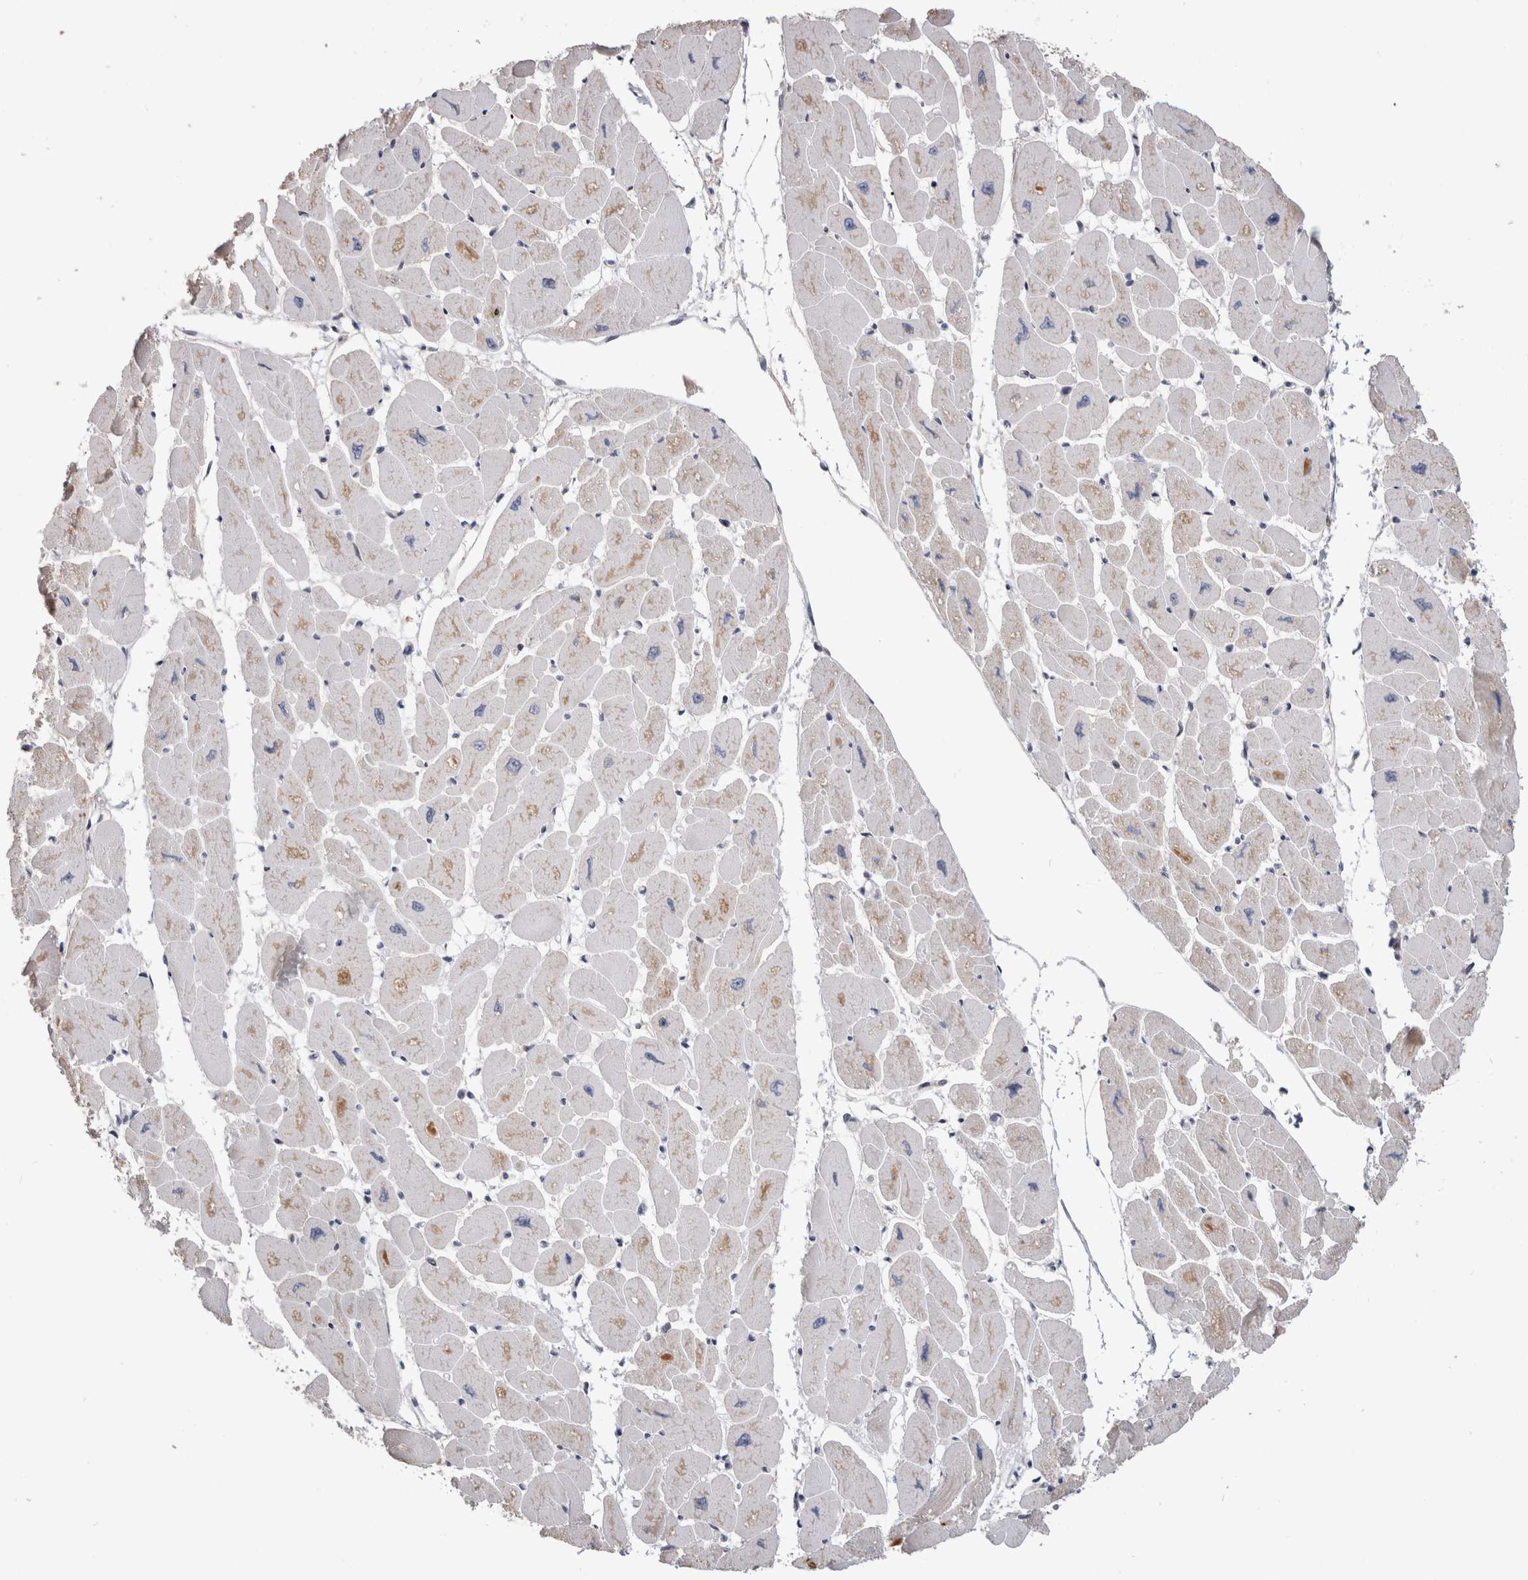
{"staining": {"intensity": "weak", "quantity": "25%-75%", "location": "cytoplasmic/membranous"}, "tissue": "heart muscle", "cell_type": "Cardiomyocytes", "image_type": "normal", "snomed": [{"axis": "morphology", "description": "Normal tissue, NOS"}, {"axis": "topography", "description": "Heart"}], "caption": "This is a photomicrograph of IHC staining of unremarkable heart muscle, which shows weak expression in the cytoplasmic/membranous of cardiomyocytes.", "gene": "MRPL37", "patient": {"sex": "female", "age": 54}}